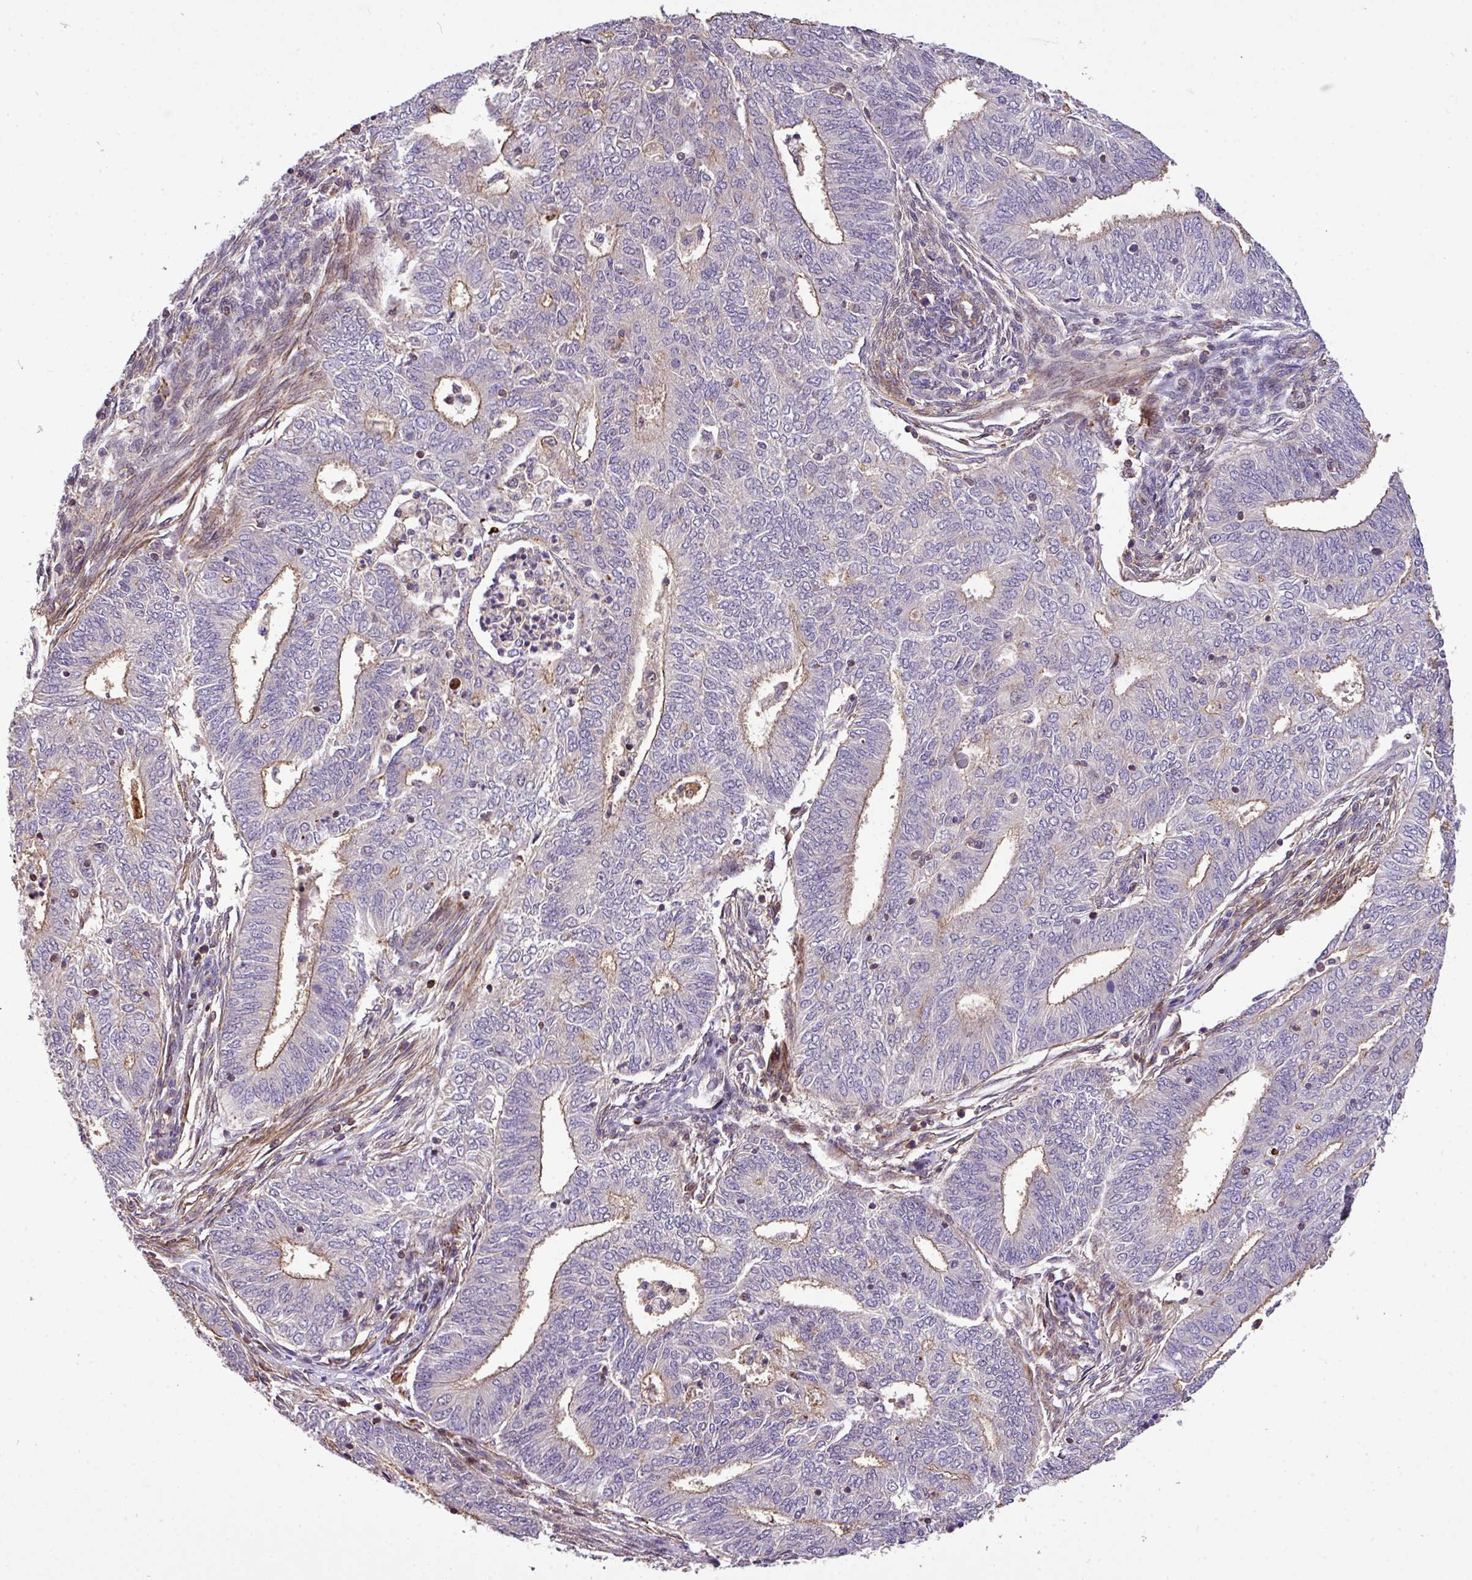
{"staining": {"intensity": "moderate", "quantity": "25%-75%", "location": "cytoplasmic/membranous"}, "tissue": "endometrial cancer", "cell_type": "Tumor cells", "image_type": "cancer", "snomed": [{"axis": "morphology", "description": "Adenocarcinoma, NOS"}, {"axis": "topography", "description": "Endometrium"}], "caption": "Endometrial adenocarcinoma stained with a brown dye displays moderate cytoplasmic/membranous positive positivity in approximately 25%-75% of tumor cells.", "gene": "CASS4", "patient": {"sex": "female", "age": 62}}